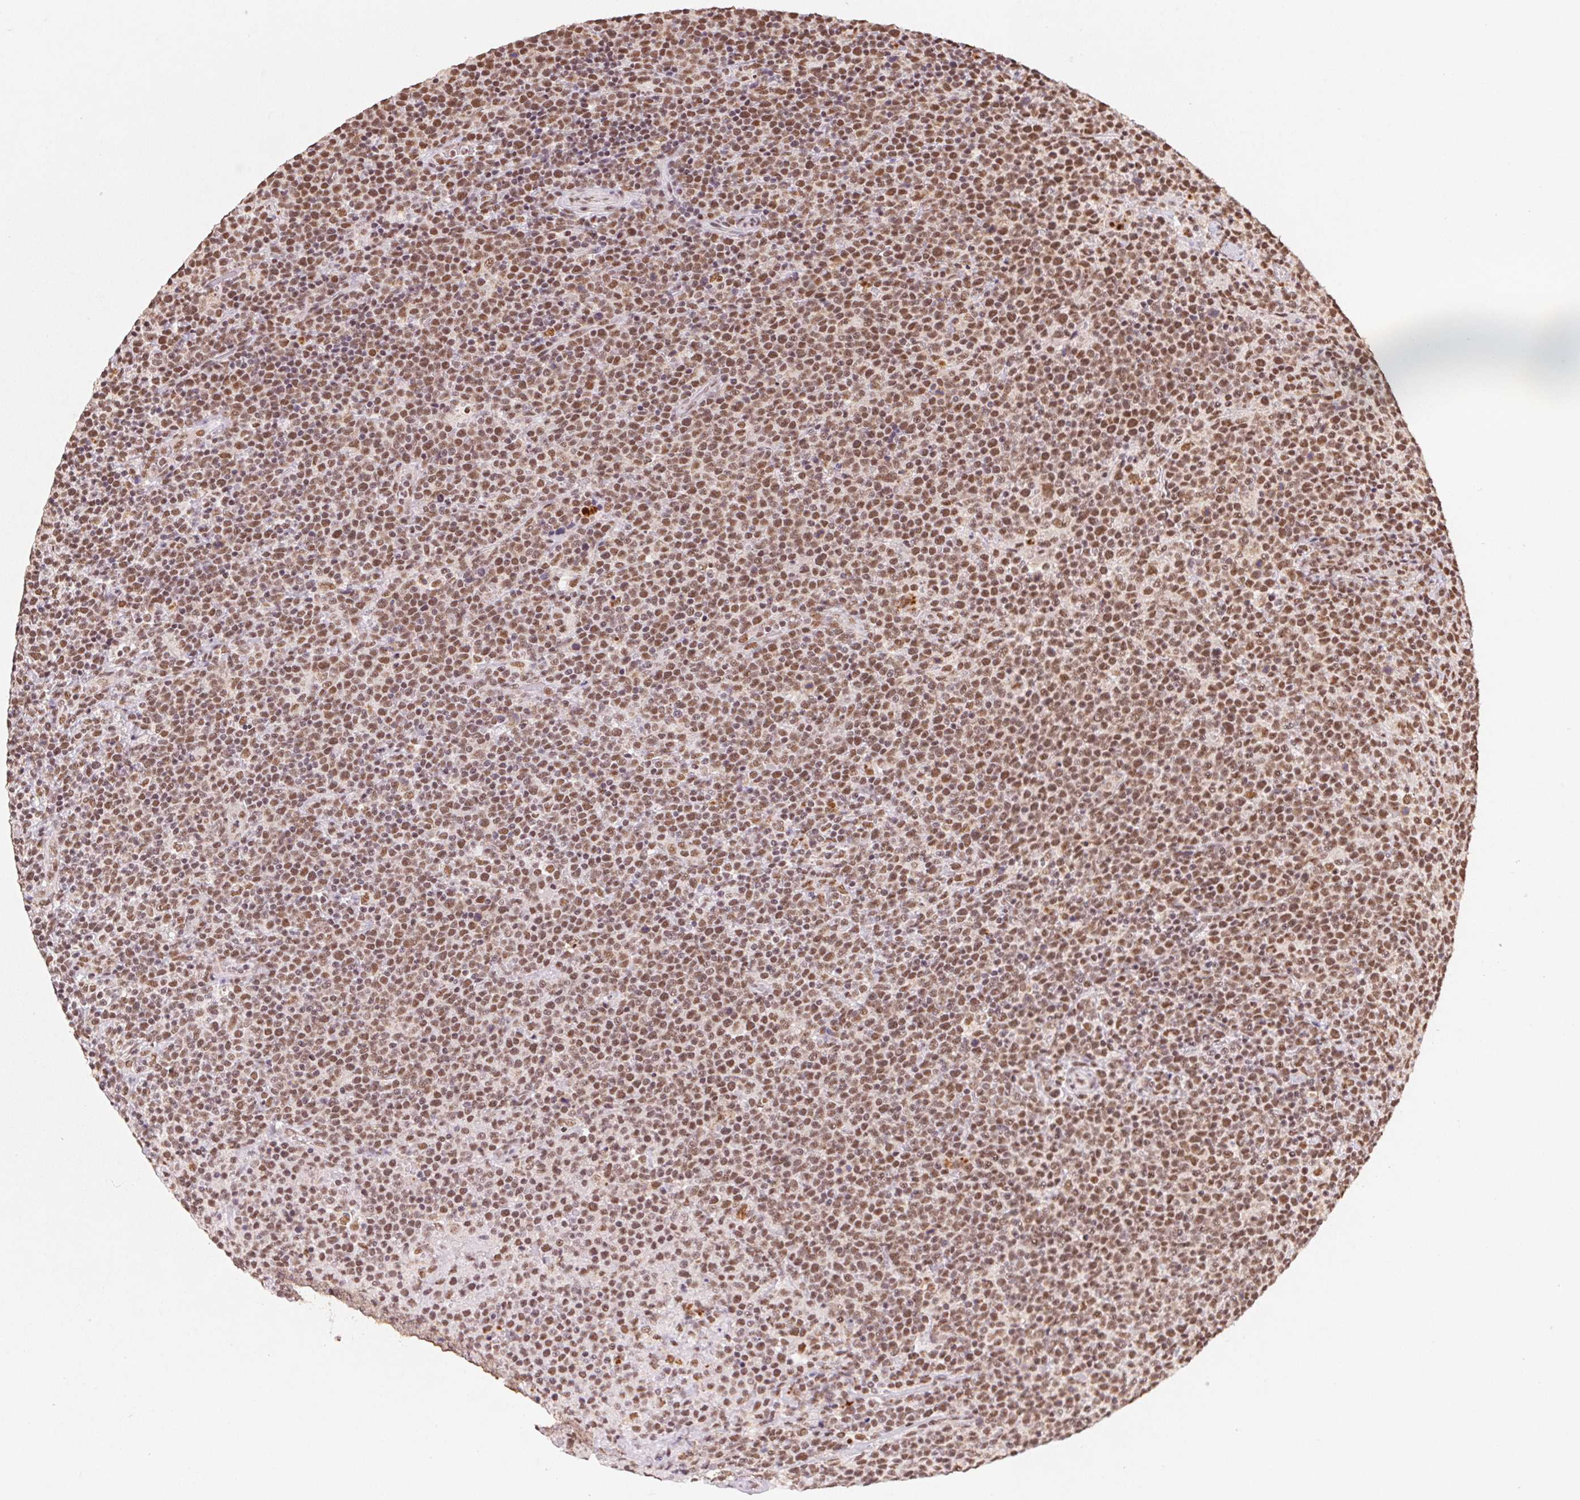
{"staining": {"intensity": "moderate", "quantity": ">75%", "location": "nuclear"}, "tissue": "lymphoma", "cell_type": "Tumor cells", "image_type": "cancer", "snomed": [{"axis": "morphology", "description": "Malignant lymphoma, non-Hodgkin's type, High grade"}, {"axis": "topography", "description": "Lymph node"}], "caption": "IHC staining of lymphoma, which reveals medium levels of moderate nuclear positivity in approximately >75% of tumor cells indicating moderate nuclear protein expression. The staining was performed using DAB (brown) for protein detection and nuclei were counterstained in hematoxylin (blue).", "gene": "SNRPG", "patient": {"sex": "male", "age": 61}}